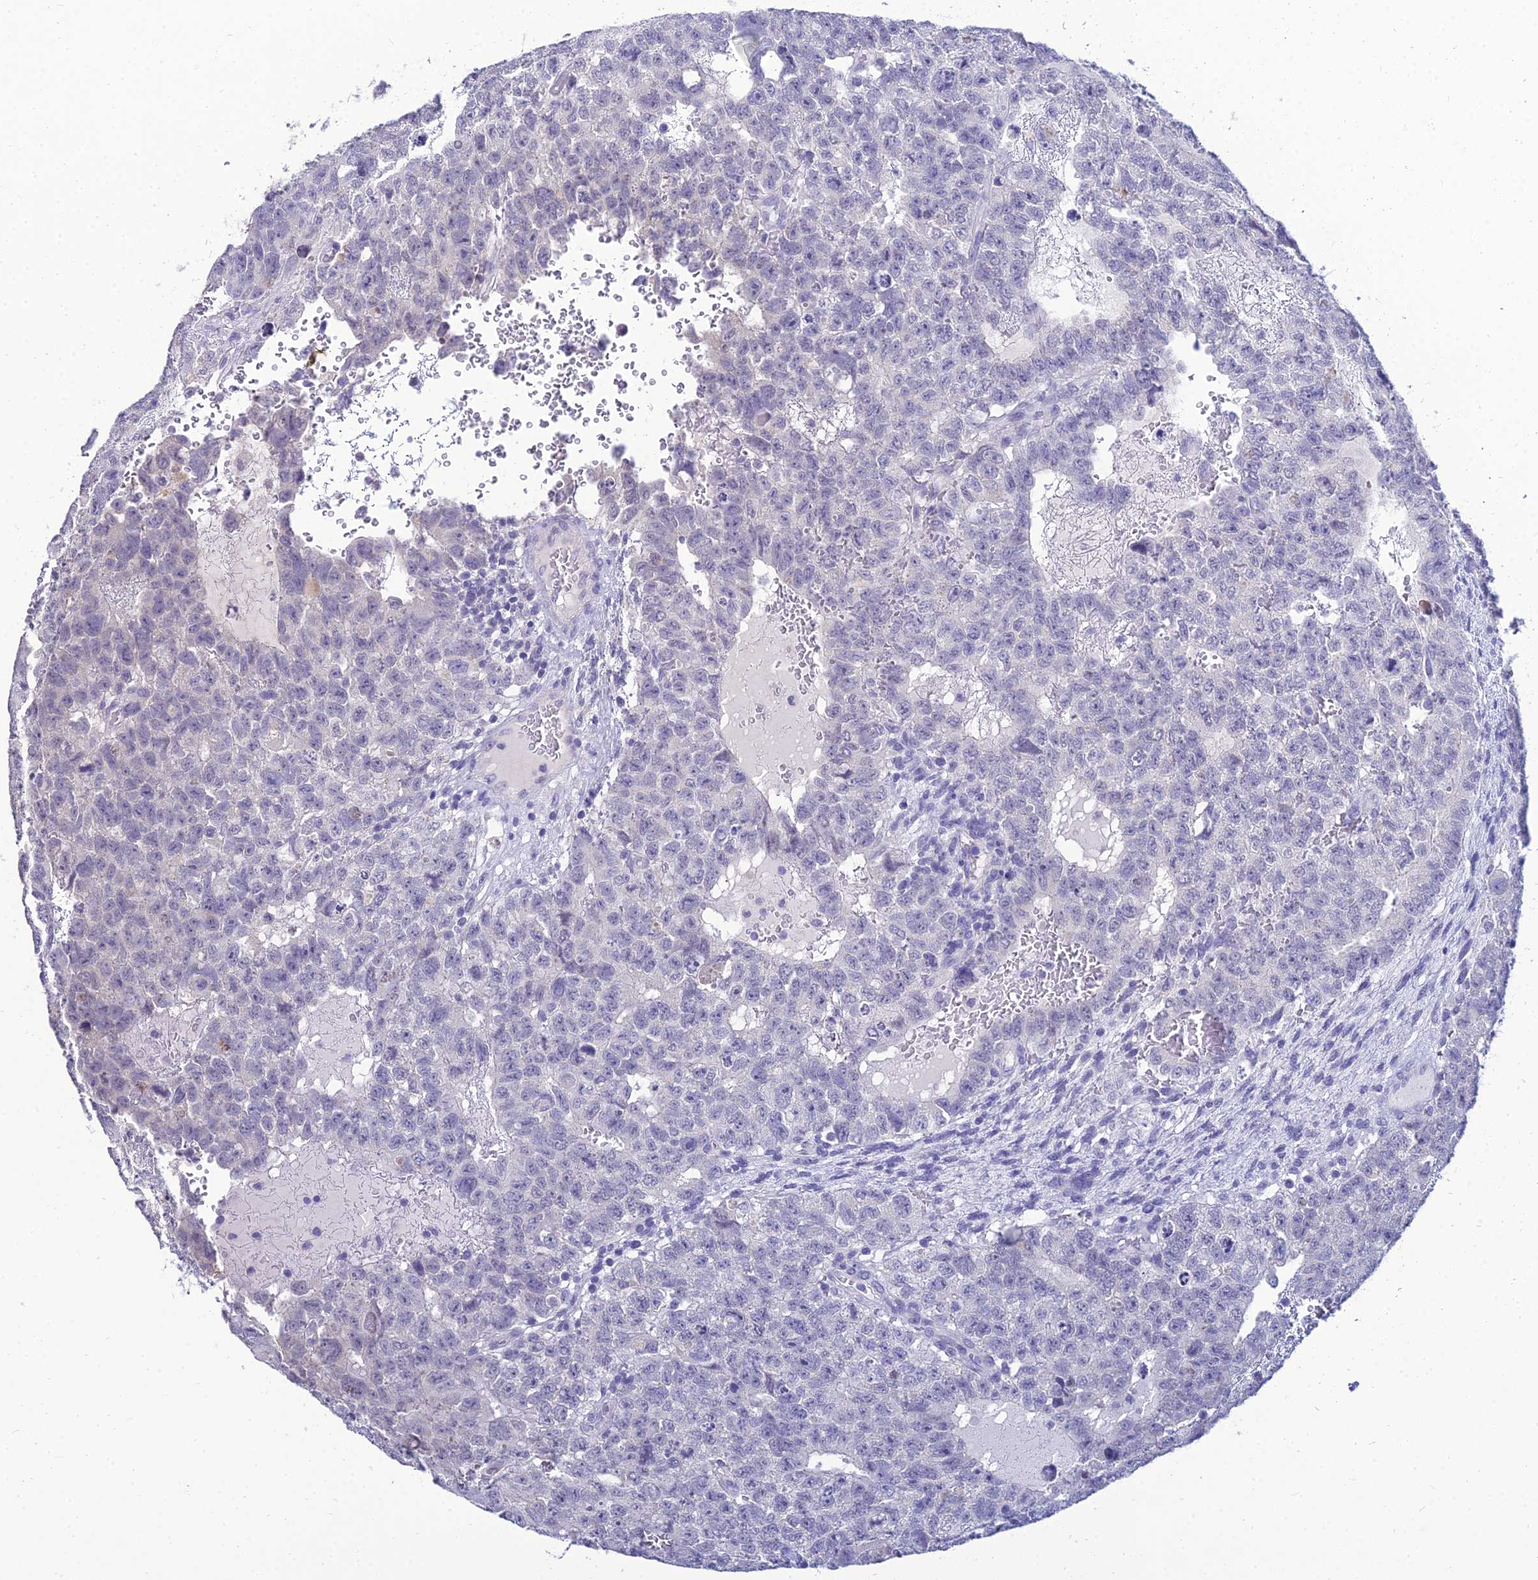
{"staining": {"intensity": "negative", "quantity": "none", "location": "none"}, "tissue": "testis cancer", "cell_type": "Tumor cells", "image_type": "cancer", "snomed": [{"axis": "morphology", "description": "Carcinoma, Embryonal, NOS"}, {"axis": "topography", "description": "Testis"}], "caption": "Image shows no protein staining in tumor cells of embryonal carcinoma (testis) tissue.", "gene": "NPY", "patient": {"sex": "male", "age": 26}}